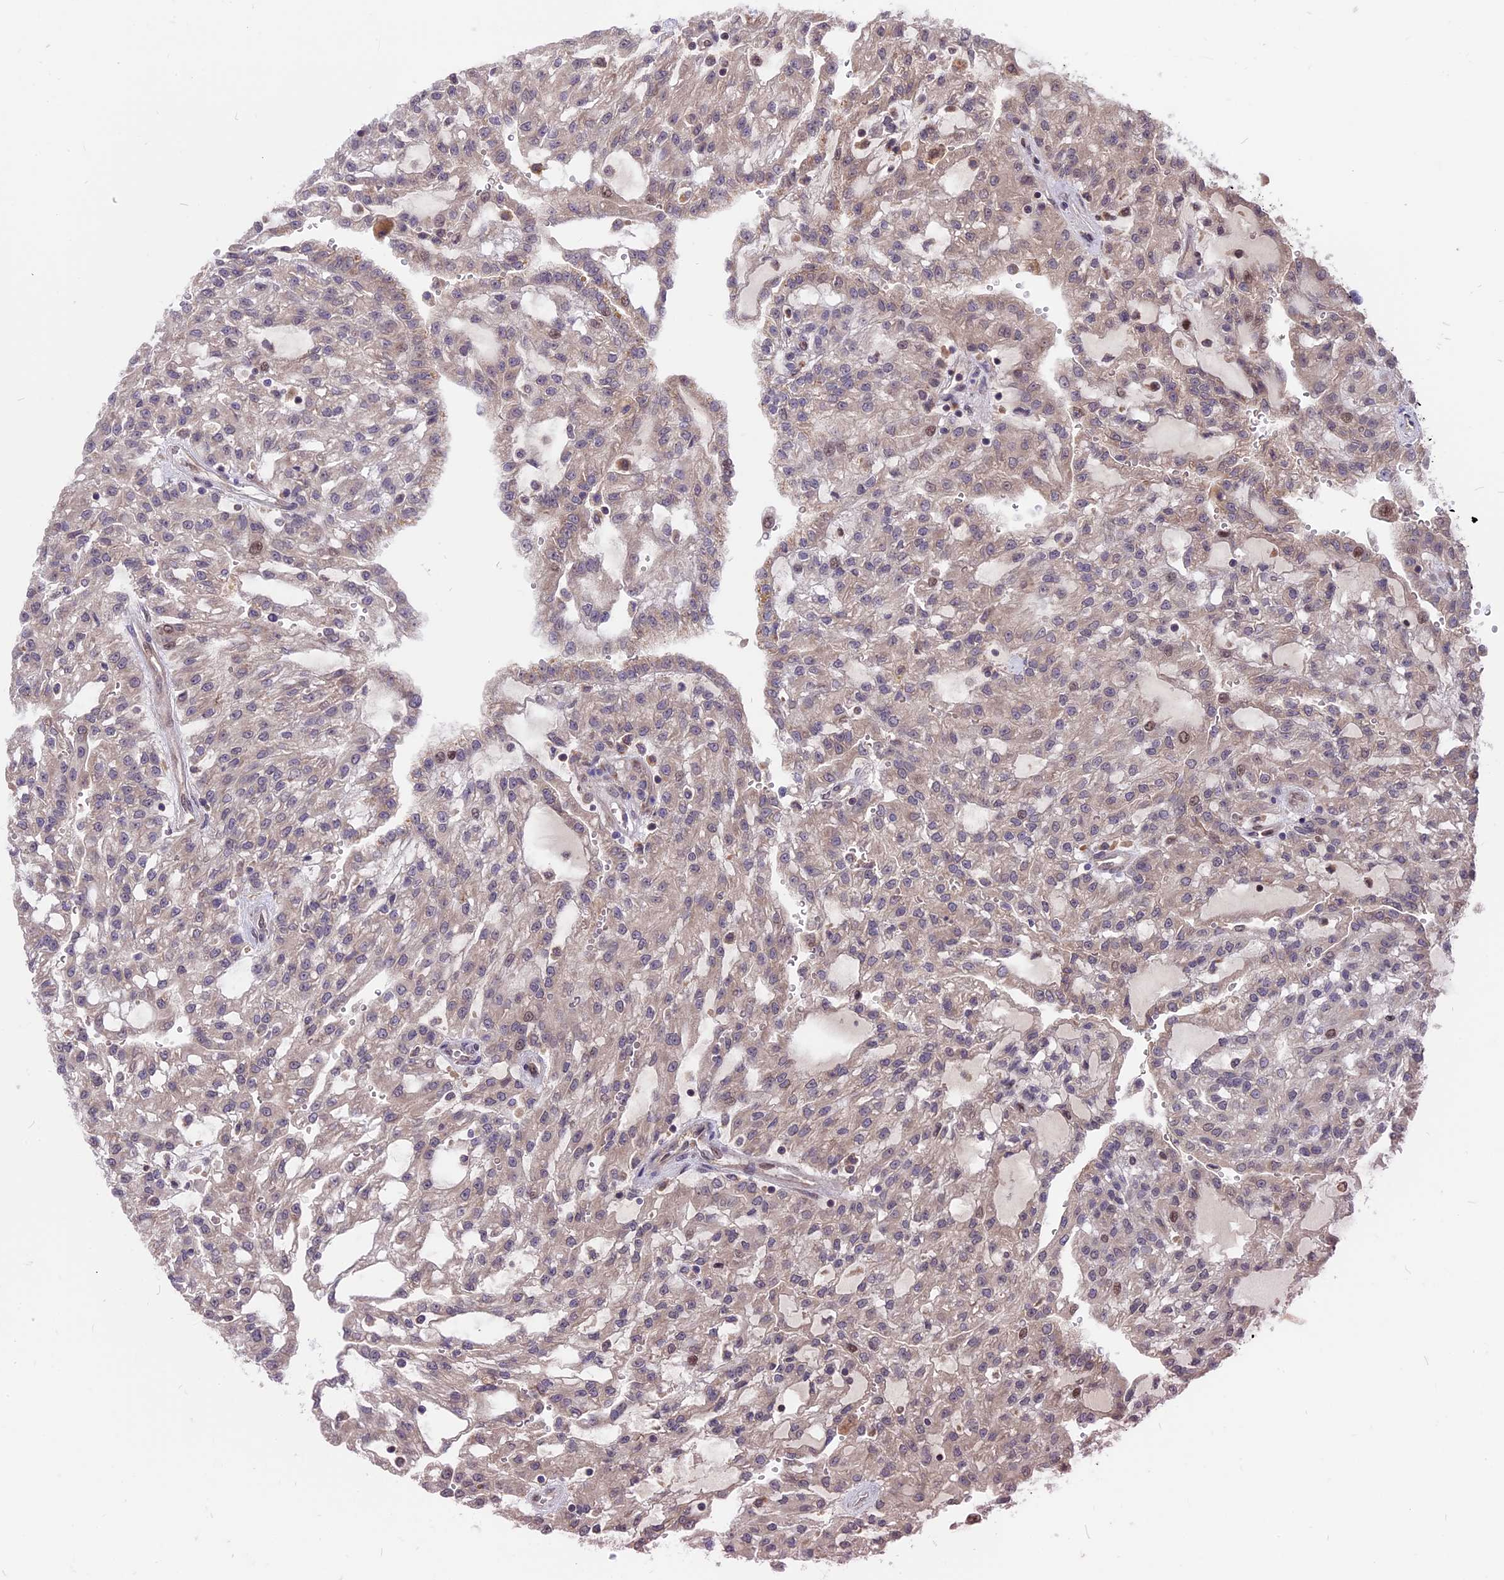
{"staining": {"intensity": "weak", "quantity": "<25%", "location": "cytoplasmic/membranous"}, "tissue": "renal cancer", "cell_type": "Tumor cells", "image_type": "cancer", "snomed": [{"axis": "morphology", "description": "Adenocarcinoma, NOS"}, {"axis": "topography", "description": "Kidney"}], "caption": "High power microscopy histopathology image of an immunohistochemistry micrograph of adenocarcinoma (renal), revealing no significant staining in tumor cells.", "gene": "ZNF598", "patient": {"sex": "male", "age": 63}}